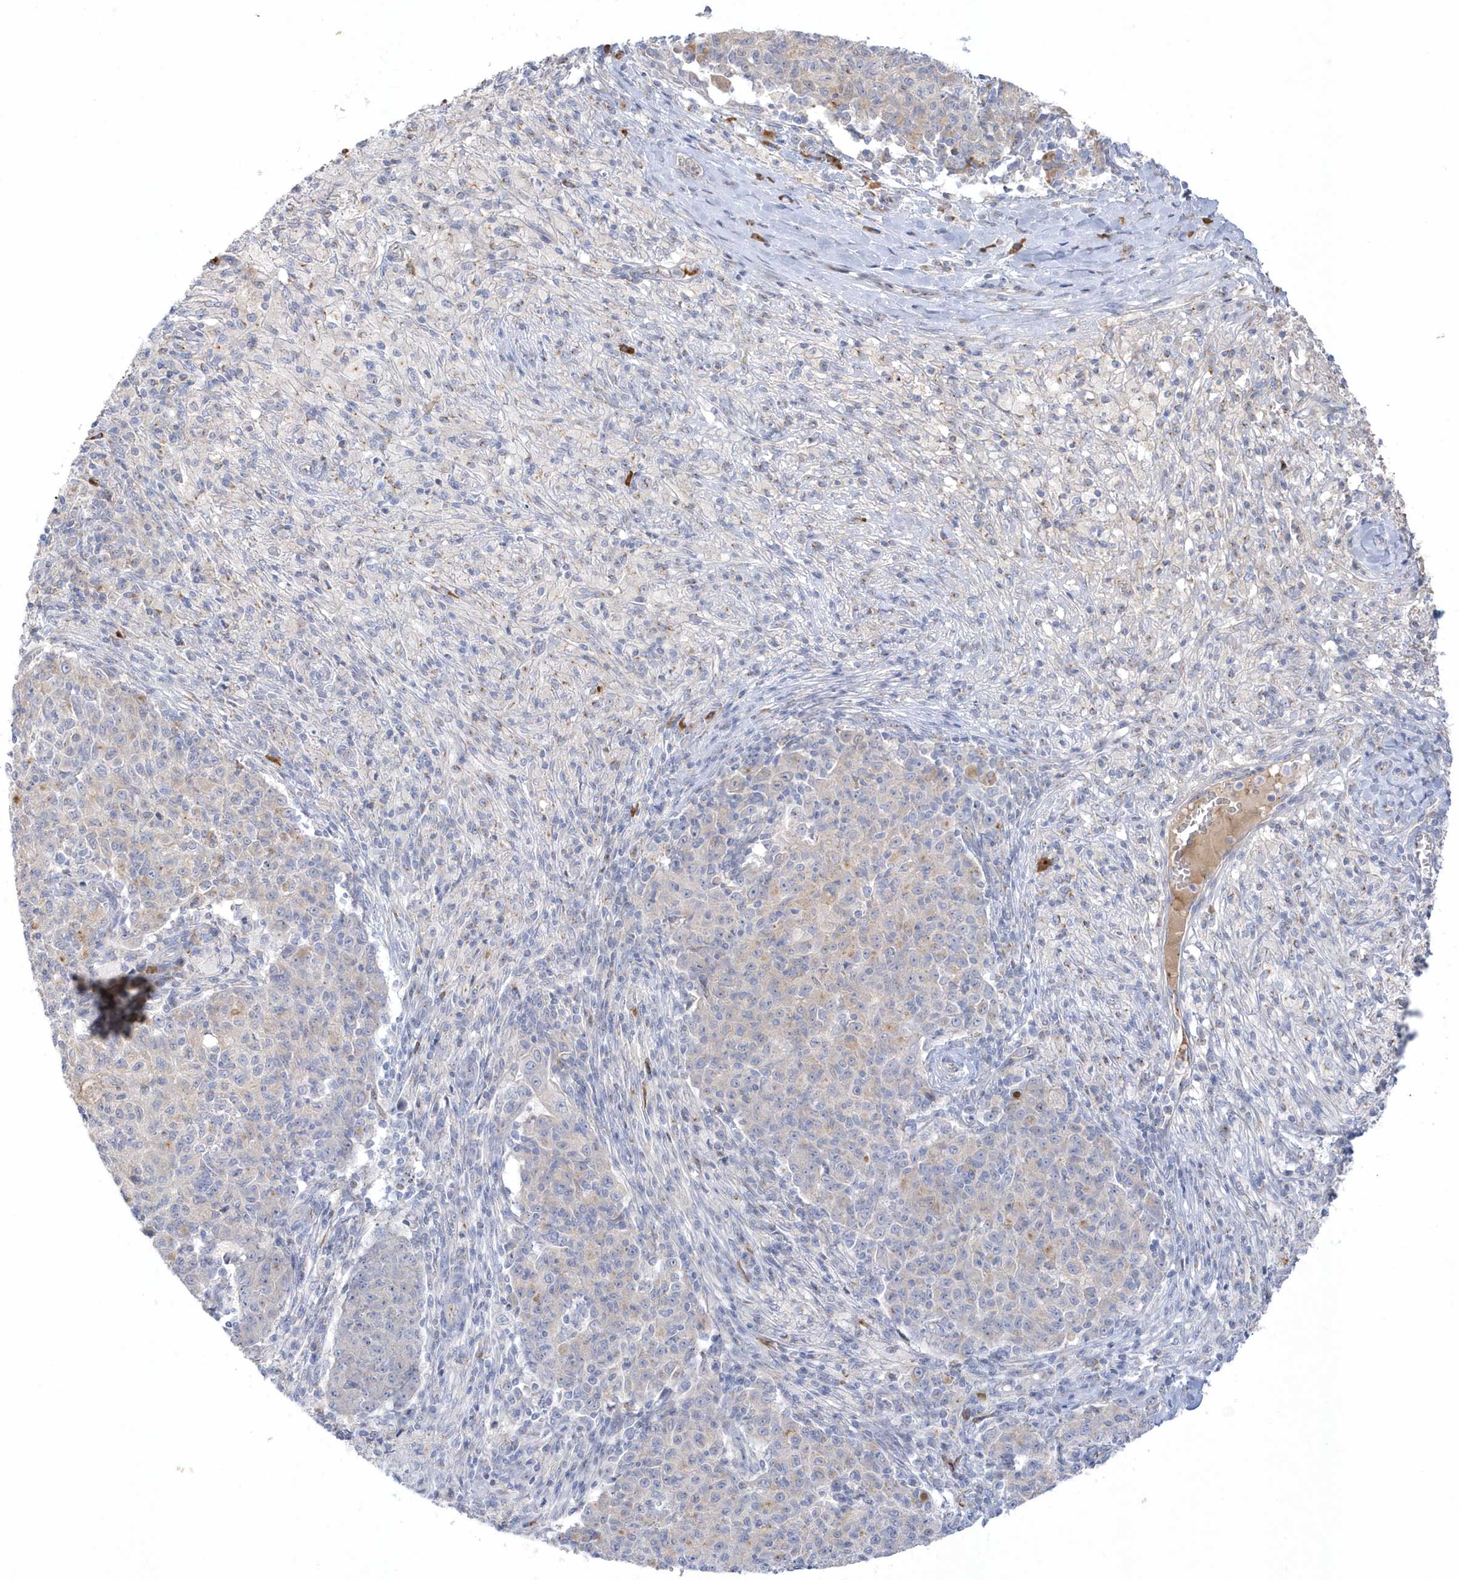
{"staining": {"intensity": "negative", "quantity": "none", "location": "none"}, "tissue": "ovarian cancer", "cell_type": "Tumor cells", "image_type": "cancer", "snomed": [{"axis": "morphology", "description": "Carcinoma, endometroid"}, {"axis": "topography", "description": "Ovary"}], "caption": "DAB (3,3'-diaminobenzidine) immunohistochemical staining of human ovarian cancer (endometroid carcinoma) displays no significant staining in tumor cells. (Stains: DAB (3,3'-diaminobenzidine) immunohistochemistry (IHC) with hematoxylin counter stain, Microscopy: brightfield microscopy at high magnification).", "gene": "SEMA3D", "patient": {"sex": "female", "age": 42}}